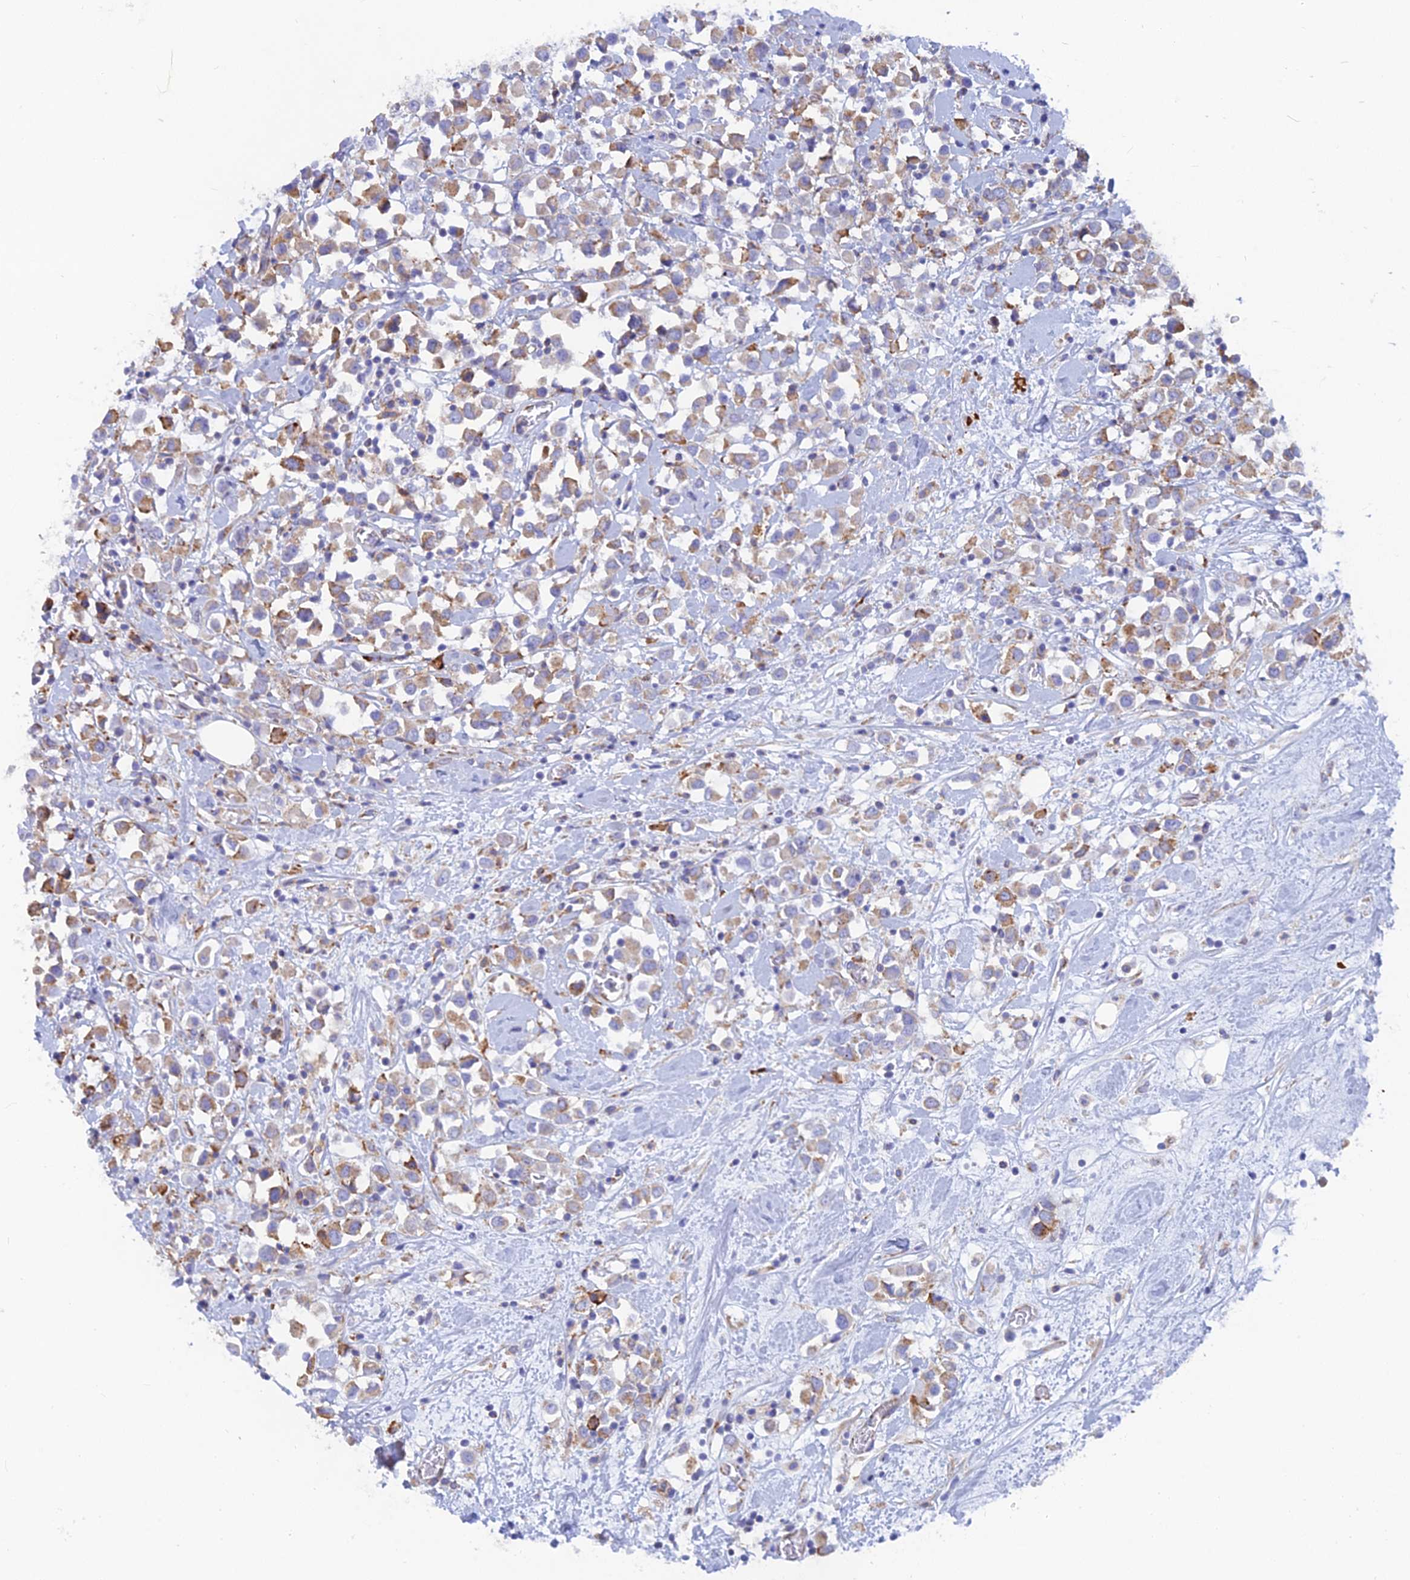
{"staining": {"intensity": "moderate", "quantity": "25%-75%", "location": "cytoplasmic/membranous"}, "tissue": "breast cancer", "cell_type": "Tumor cells", "image_type": "cancer", "snomed": [{"axis": "morphology", "description": "Duct carcinoma"}, {"axis": "topography", "description": "Breast"}], "caption": "Tumor cells show moderate cytoplasmic/membranous staining in about 25%-75% of cells in intraductal carcinoma (breast). (DAB IHC with brightfield microscopy, high magnification).", "gene": "WDR35", "patient": {"sex": "female", "age": 61}}